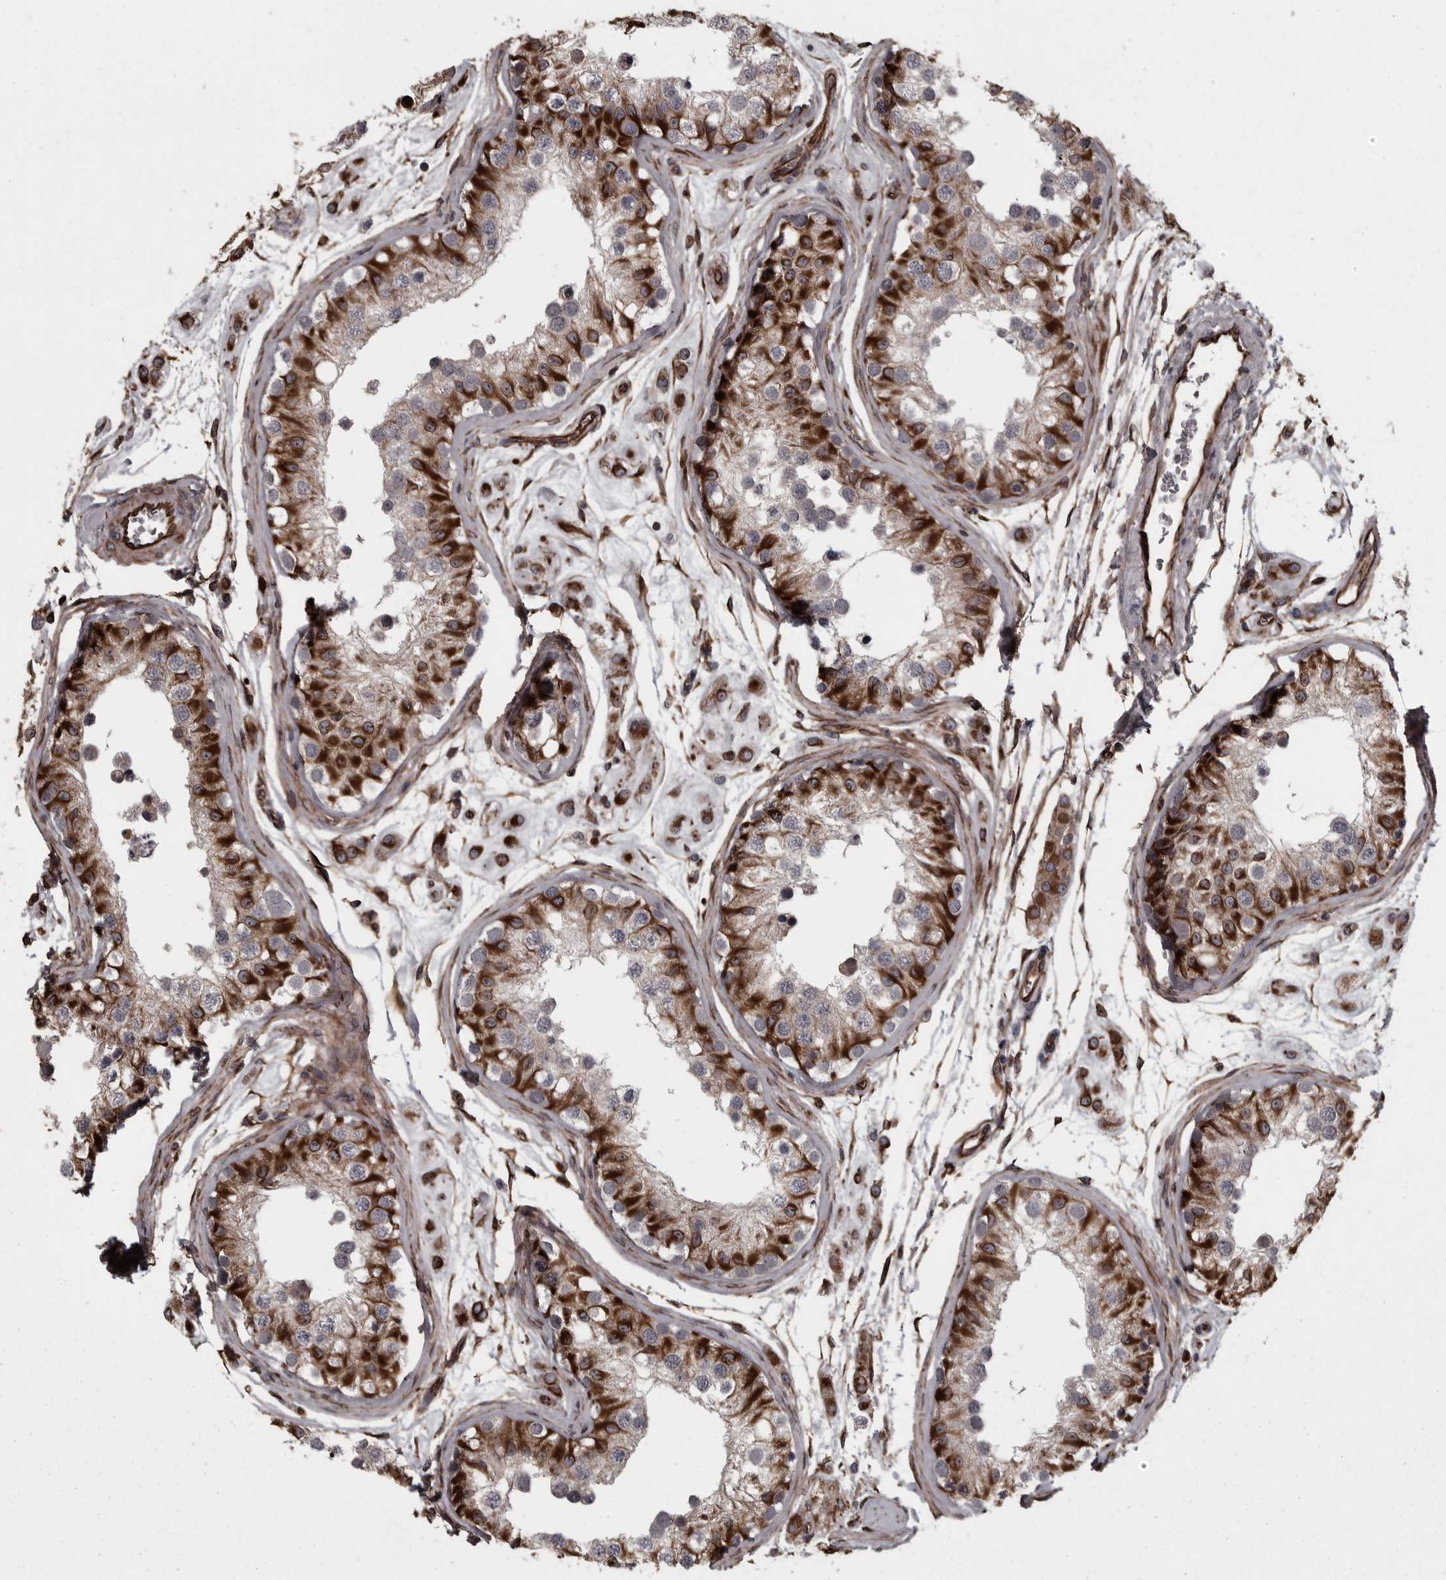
{"staining": {"intensity": "strong", "quantity": "25%-75%", "location": "cytoplasmic/membranous"}, "tissue": "testis", "cell_type": "Cells in seminiferous ducts", "image_type": "normal", "snomed": [{"axis": "morphology", "description": "Normal tissue, NOS"}, {"axis": "morphology", "description": "Adenocarcinoma, metastatic, NOS"}, {"axis": "topography", "description": "Testis"}], "caption": "This image demonstrates benign testis stained with immunohistochemistry (IHC) to label a protein in brown. The cytoplasmic/membranous of cells in seminiferous ducts show strong positivity for the protein. Nuclei are counter-stained blue.", "gene": "FAAP100", "patient": {"sex": "male", "age": 26}}